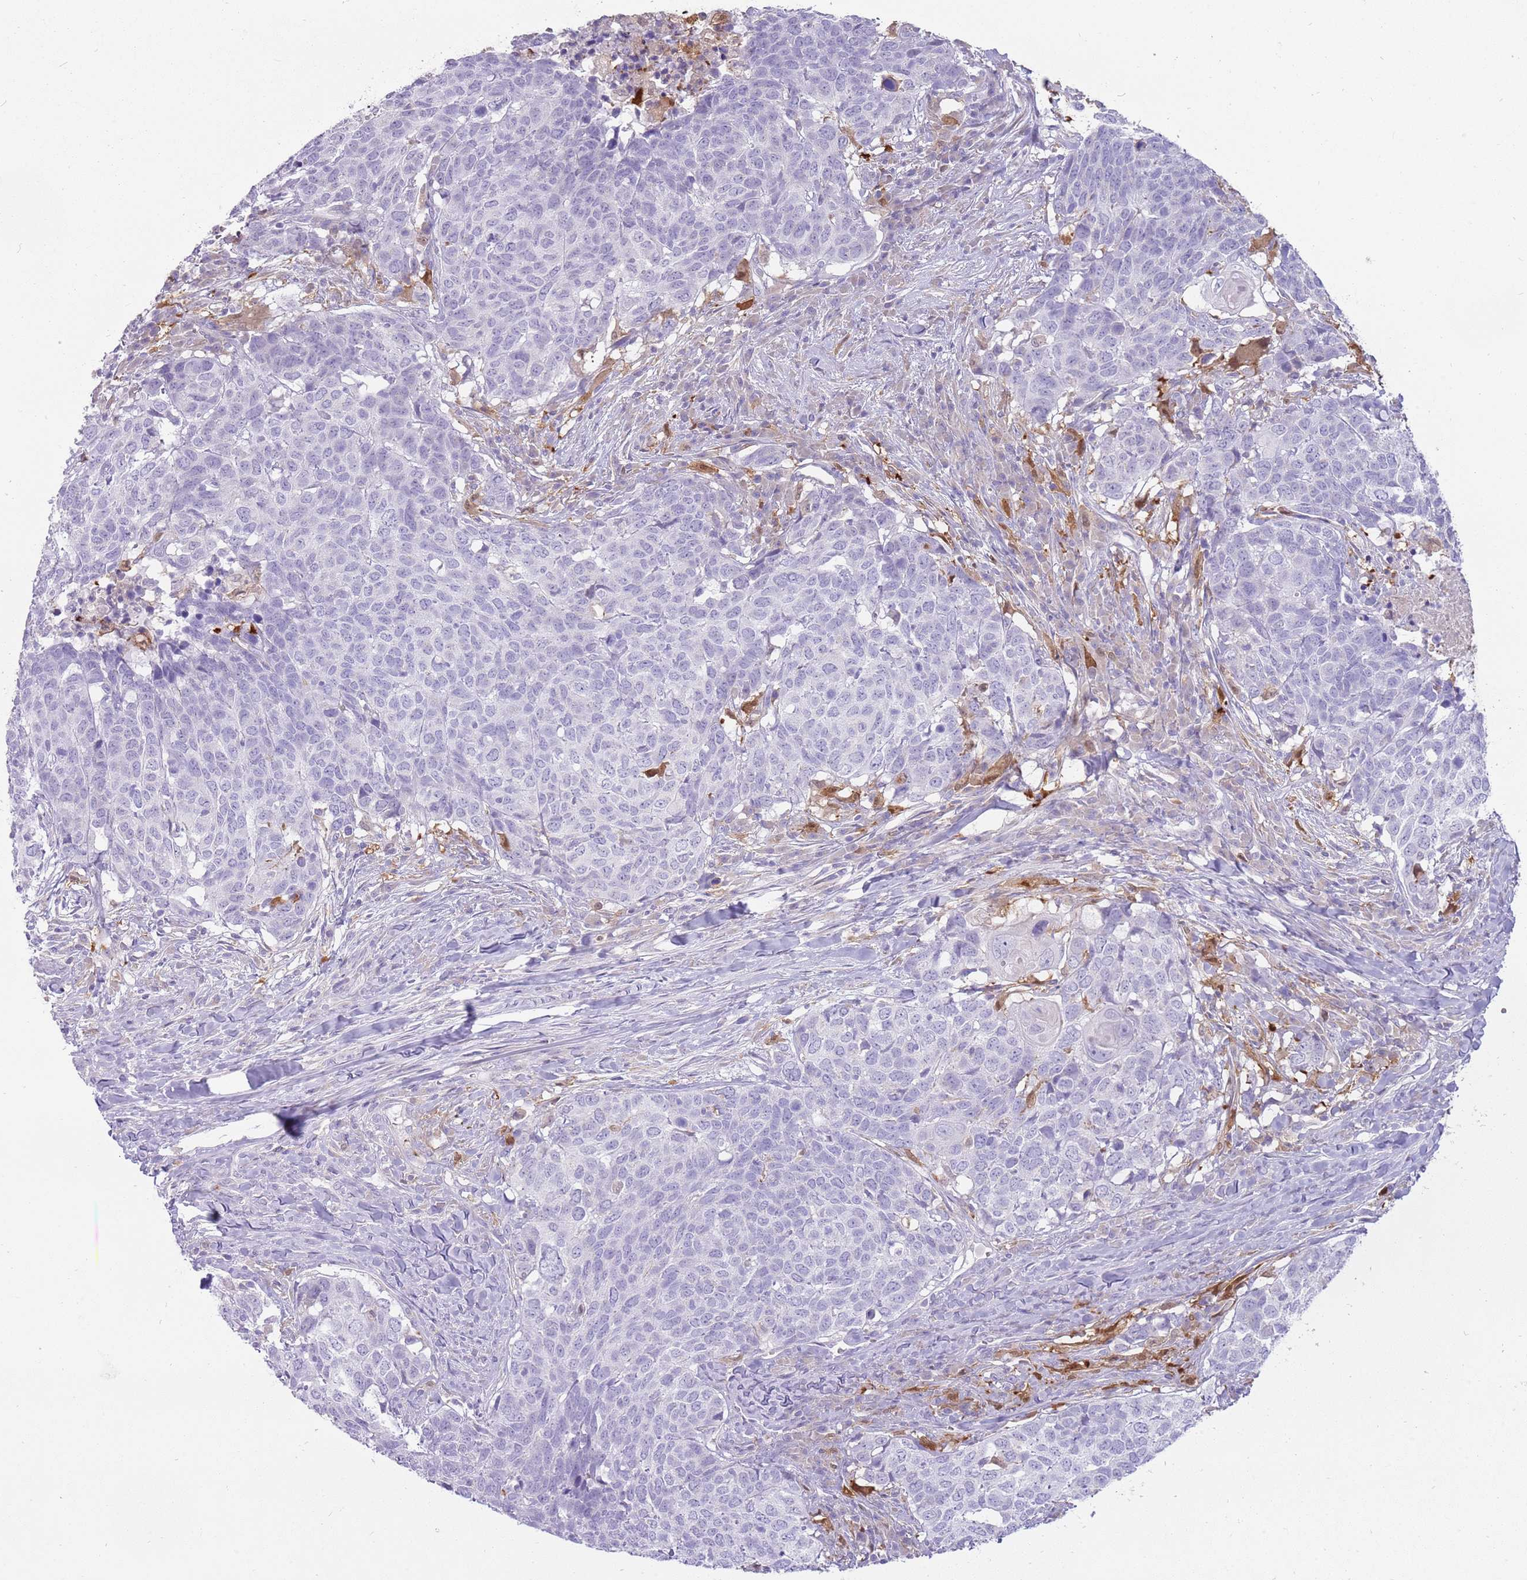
{"staining": {"intensity": "negative", "quantity": "none", "location": "none"}, "tissue": "head and neck cancer", "cell_type": "Tumor cells", "image_type": "cancer", "snomed": [{"axis": "morphology", "description": "Normal tissue, NOS"}, {"axis": "morphology", "description": "Squamous cell carcinoma, NOS"}, {"axis": "topography", "description": "Skeletal muscle"}, {"axis": "topography", "description": "Vascular tissue"}, {"axis": "topography", "description": "Peripheral nerve tissue"}, {"axis": "topography", "description": "Head-Neck"}], "caption": "This is an IHC histopathology image of human head and neck cancer. There is no expression in tumor cells.", "gene": "DIPK1C", "patient": {"sex": "male", "age": 66}}